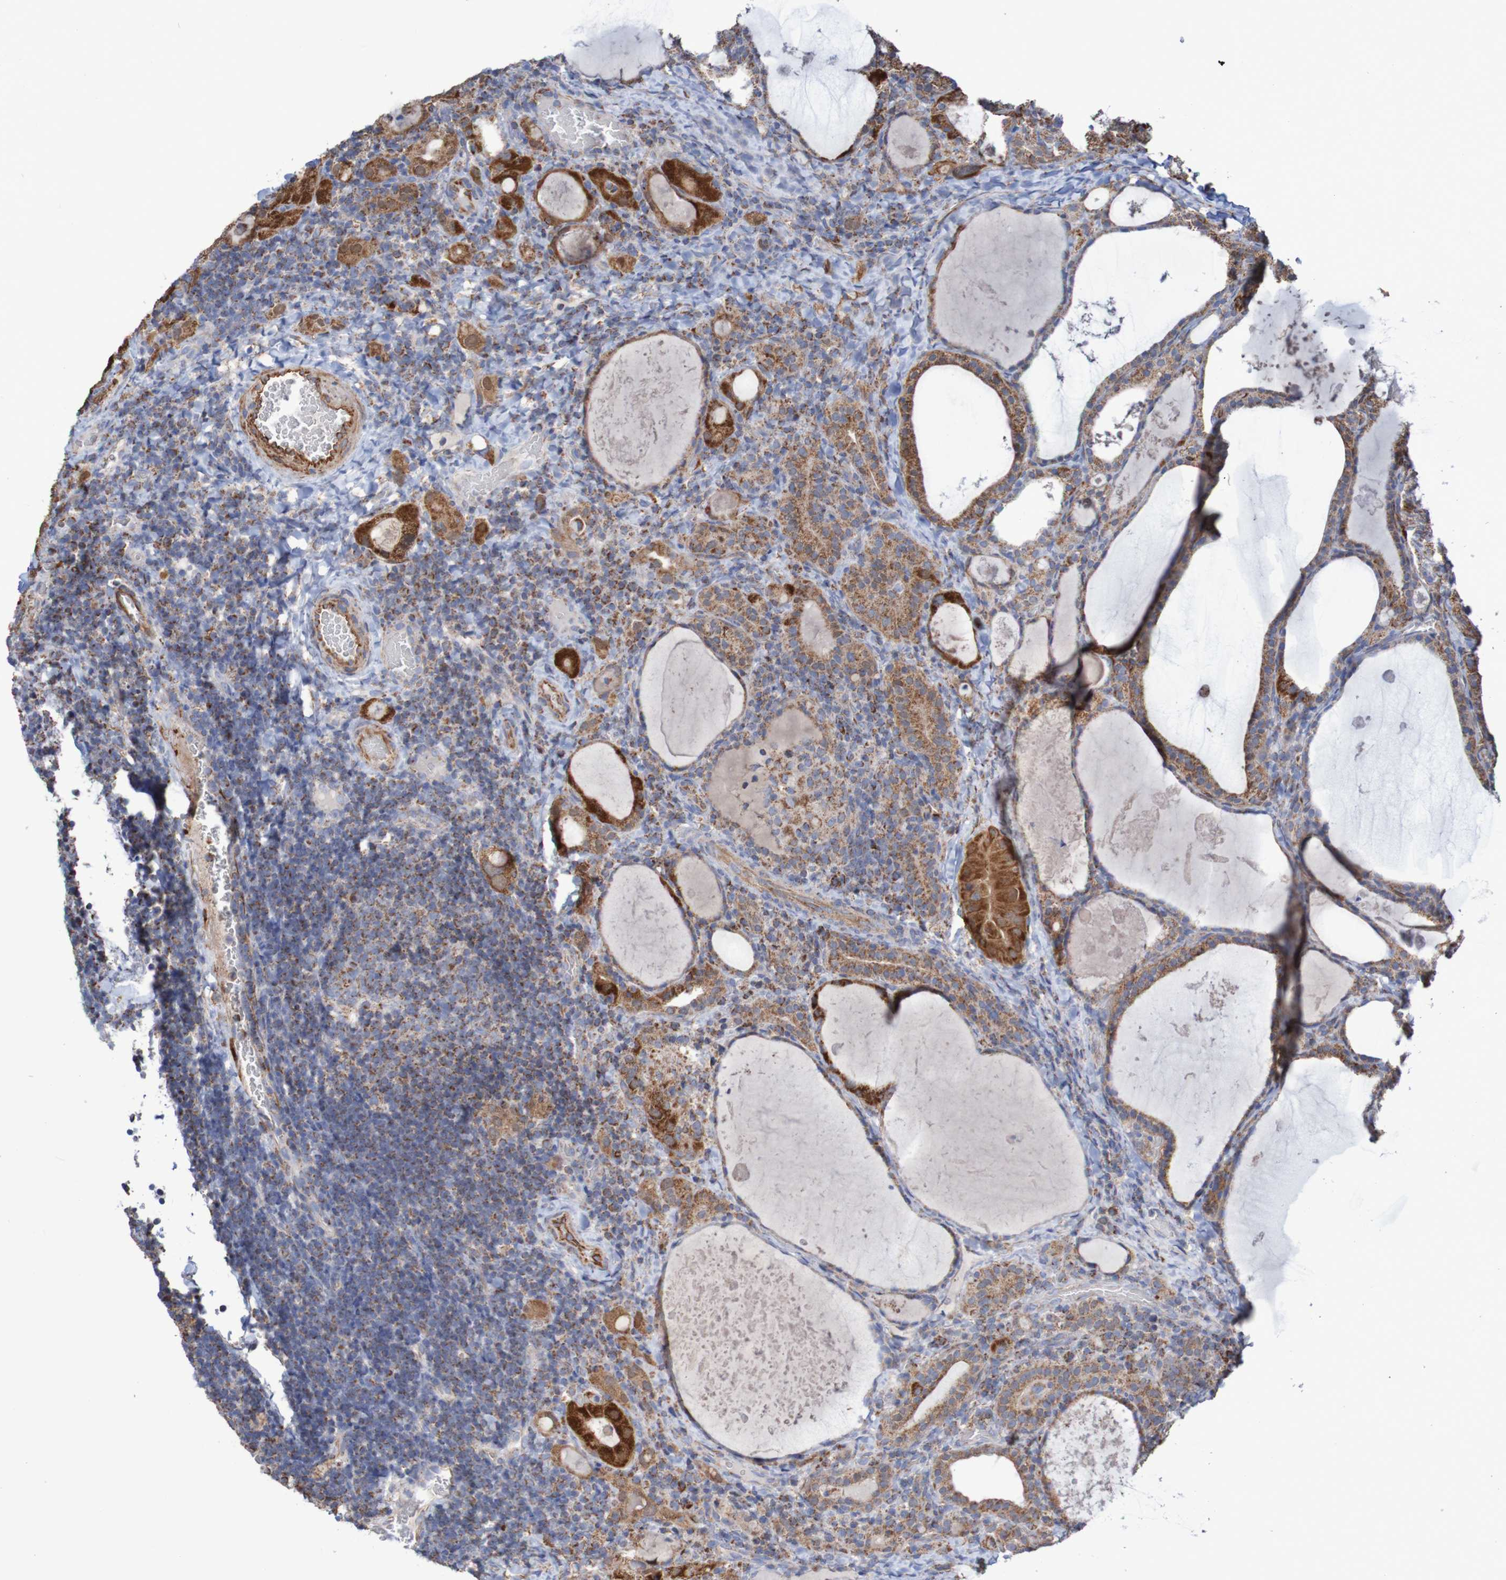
{"staining": {"intensity": "strong", "quantity": ">75%", "location": "cytoplasmic/membranous"}, "tissue": "thyroid cancer", "cell_type": "Tumor cells", "image_type": "cancer", "snomed": [{"axis": "morphology", "description": "Papillary adenocarcinoma, NOS"}, {"axis": "topography", "description": "Thyroid gland"}], "caption": "About >75% of tumor cells in papillary adenocarcinoma (thyroid) display strong cytoplasmic/membranous protein expression as visualized by brown immunohistochemical staining.", "gene": "MMEL1", "patient": {"sex": "female", "age": 42}}